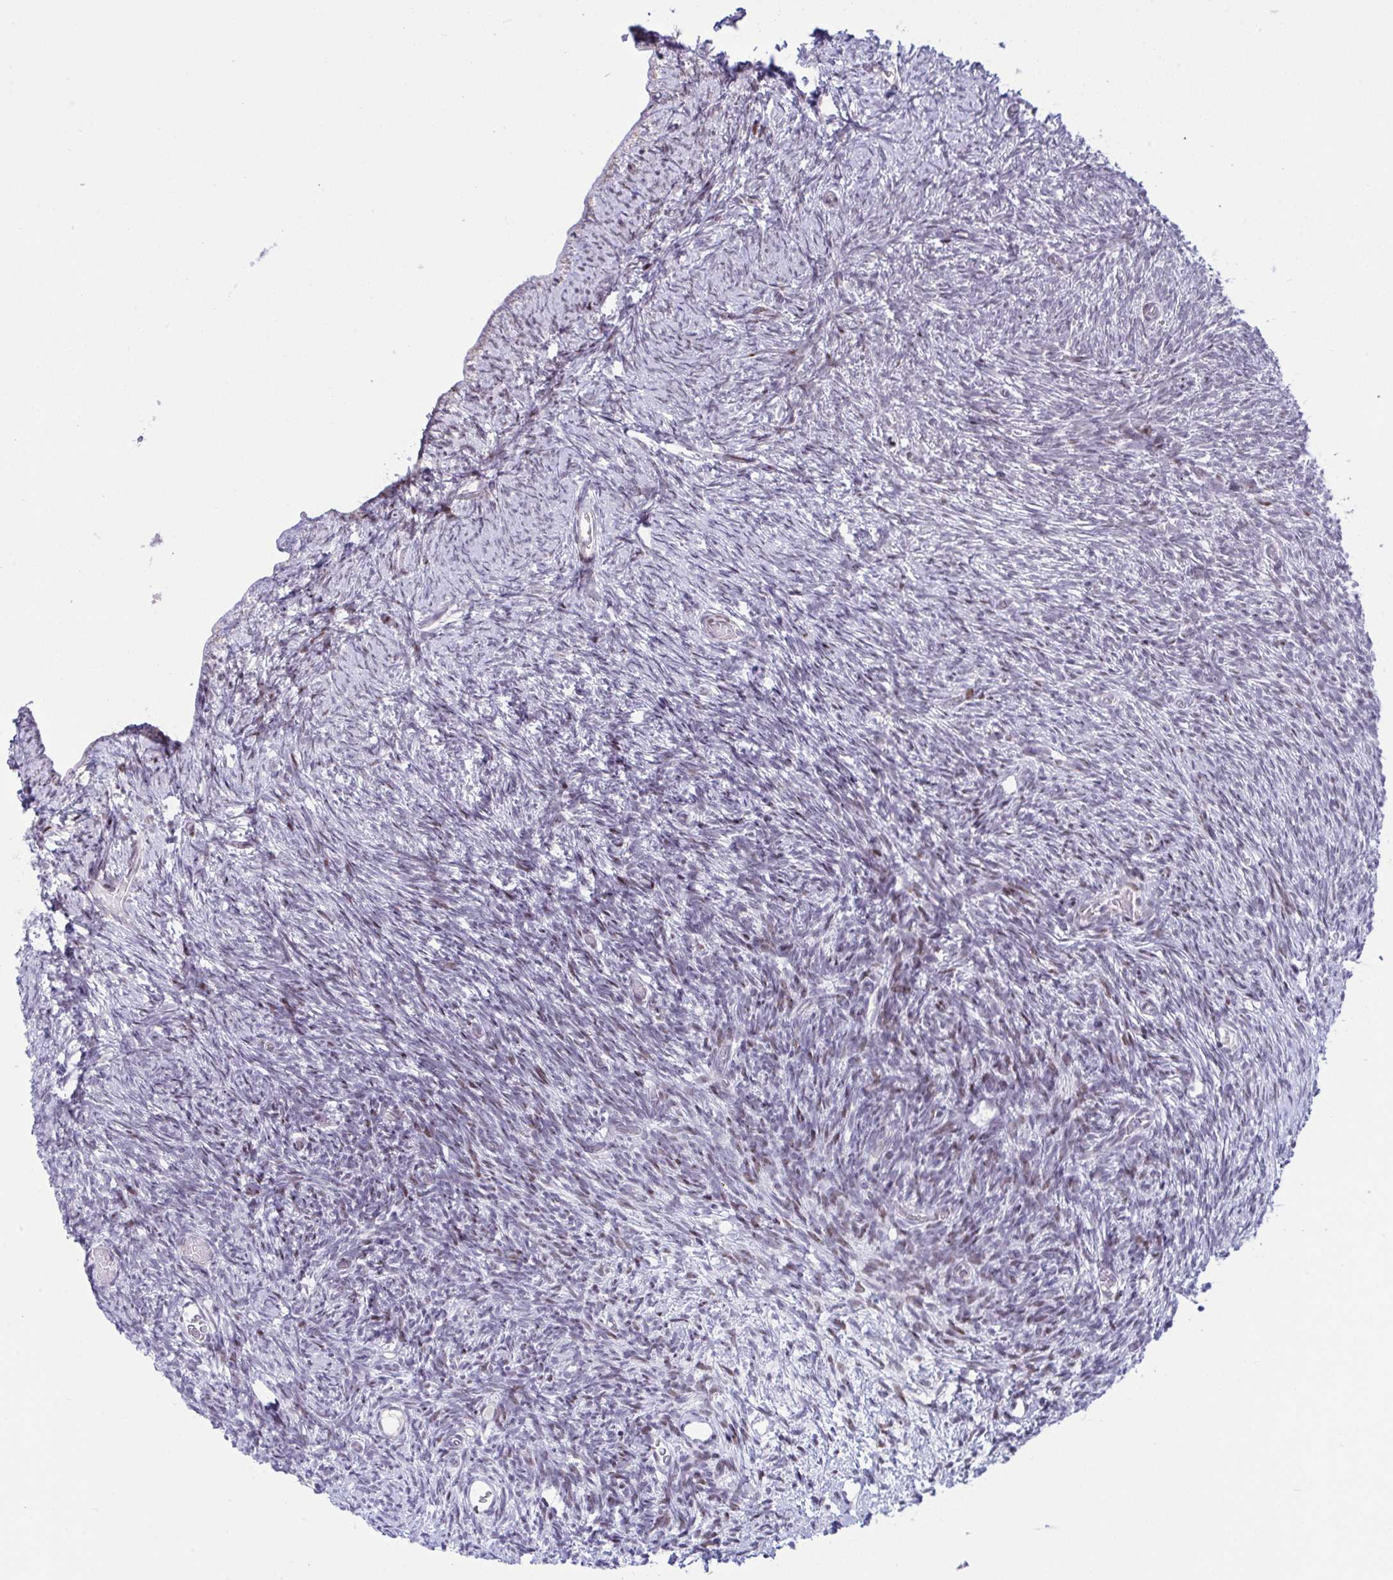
{"staining": {"intensity": "moderate", "quantity": "<25%", "location": "nuclear"}, "tissue": "ovary", "cell_type": "Ovarian stroma cells", "image_type": "normal", "snomed": [{"axis": "morphology", "description": "Normal tissue, NOS"}, {"axis": "topography", "description": "Ovary"}], "caption": "The photomicrograph displays immunohistochemical staining of normal ovary. There is moderate nuclear expression is seen in approximately <25% of ovarian stroma cells.", "gene": "ZFHX3", "patient": {"sex": "female", "age": 39}}